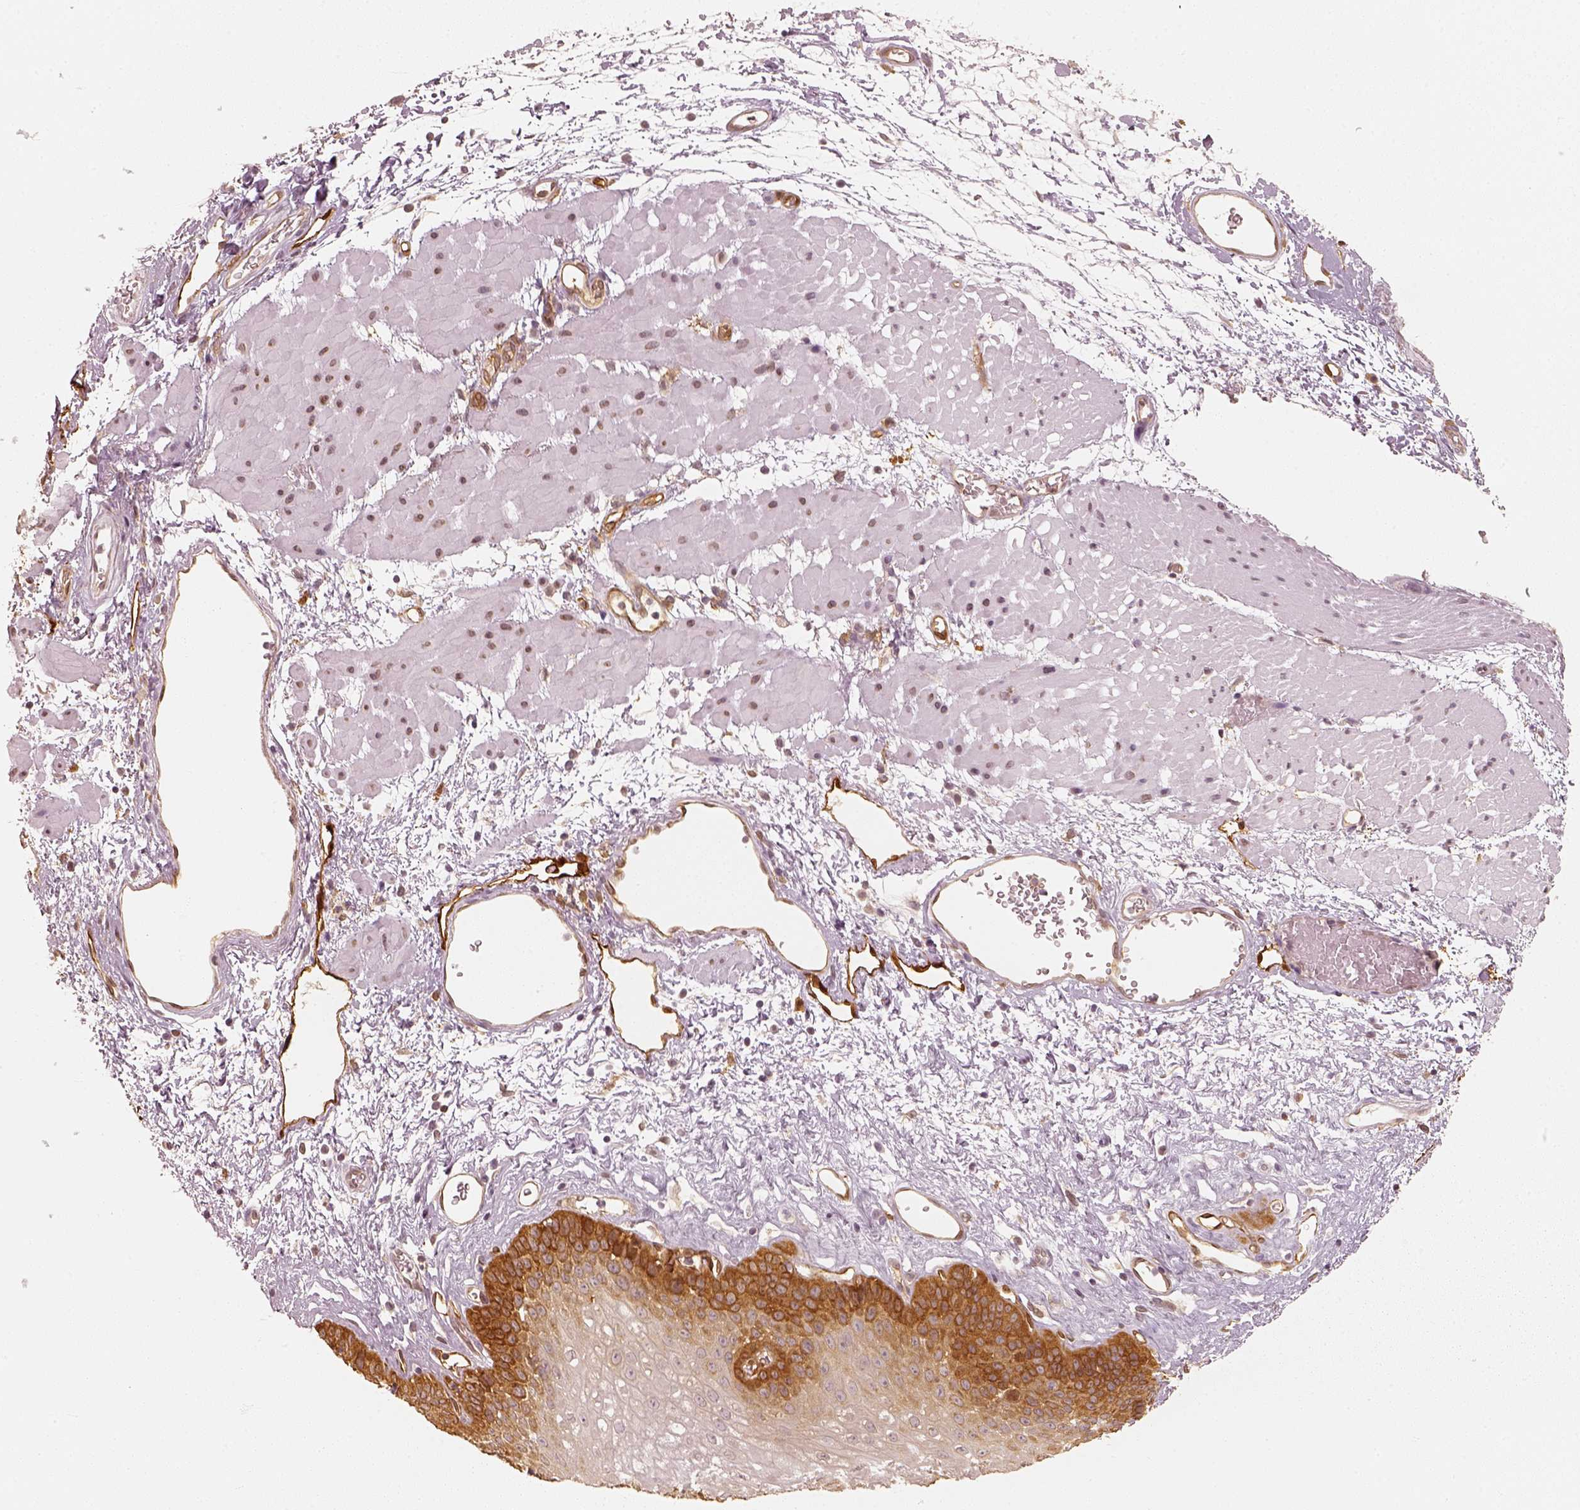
{"staining": {"intensity": "moderate", "quantity": "<25%", "location": "cytoplasmic/membranous"}, "tissue": "esophagus", "cell_type": "Squamous epithelial cells", "image_type": "normal", "snomed": [{"axis": "morphology", "description": "Normal tissue, NOS"}, {"axis": "topography", "description": "Esophagus"}], "caption": "Squamous epithelial cells demonstrate low levels of moderate cytoplasmic/membranous expression in about <25% of cells in unremarkable esophagus. Immunohistochemistry stains the protein of interest in brown and the nuclei are stained blue.", "gene": "FSCN1", "patient": {"sex": "female", "age": 62}}